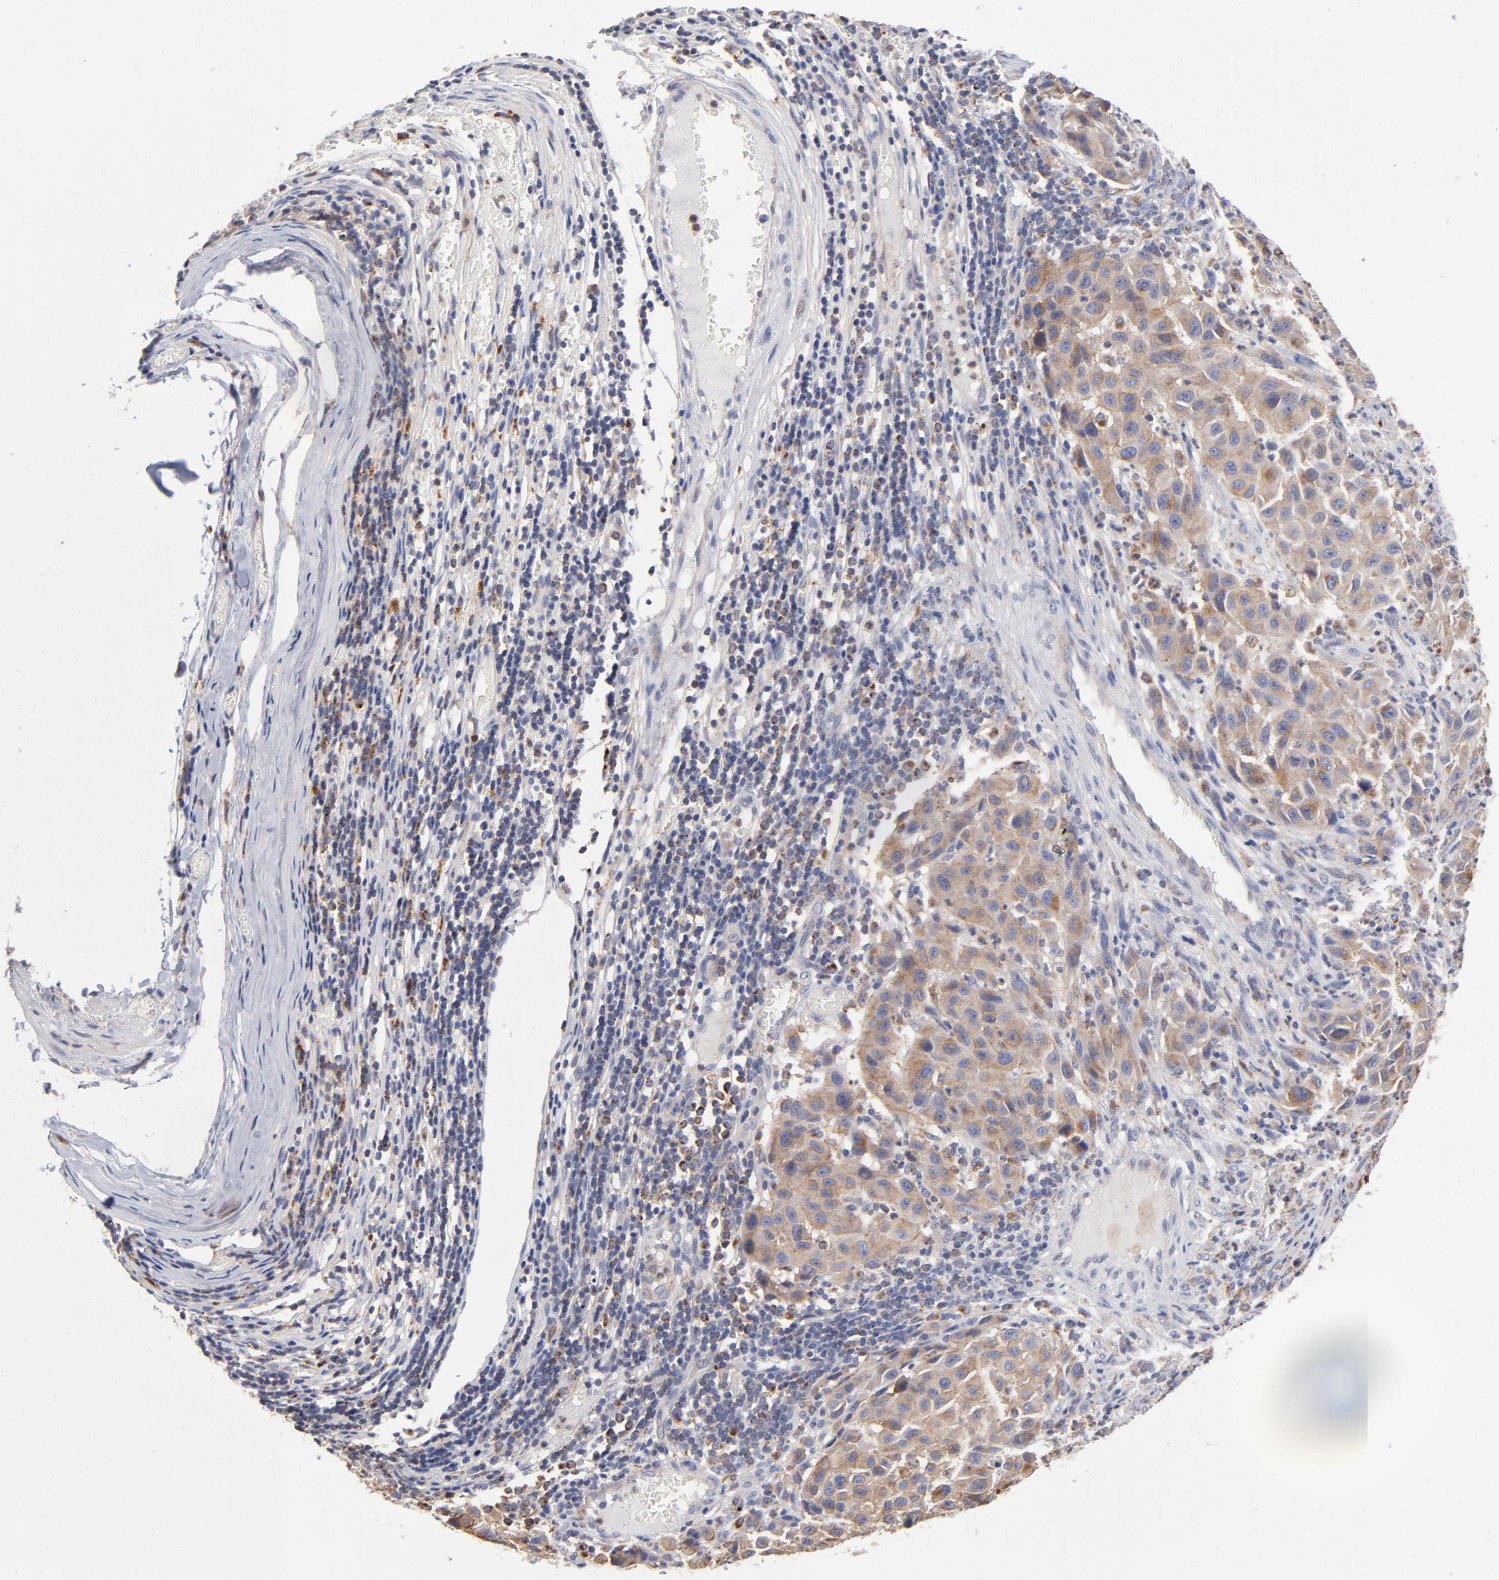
{"staining": {"intensity": "weak", "quantity": ">75%", "location": "cytoplasmic/membranous"}, "tissue": "melanoma", "cell_type": "Tumor cells", "image_type": "cancer", "snomed": [{"axis": "morphology", "description": "Malignant melanoma, Metastatic site"}, {"axis": "topography", "description": "Lymph node"}], "caption": "Protein staining of malignant melanoma (metastatic site) tissue shows weak cytoplasmic/membranous staining in approximately >75% of tumor cells.", "gene": "RRAGB", "patient": {"sex": "male", "age": 61}}